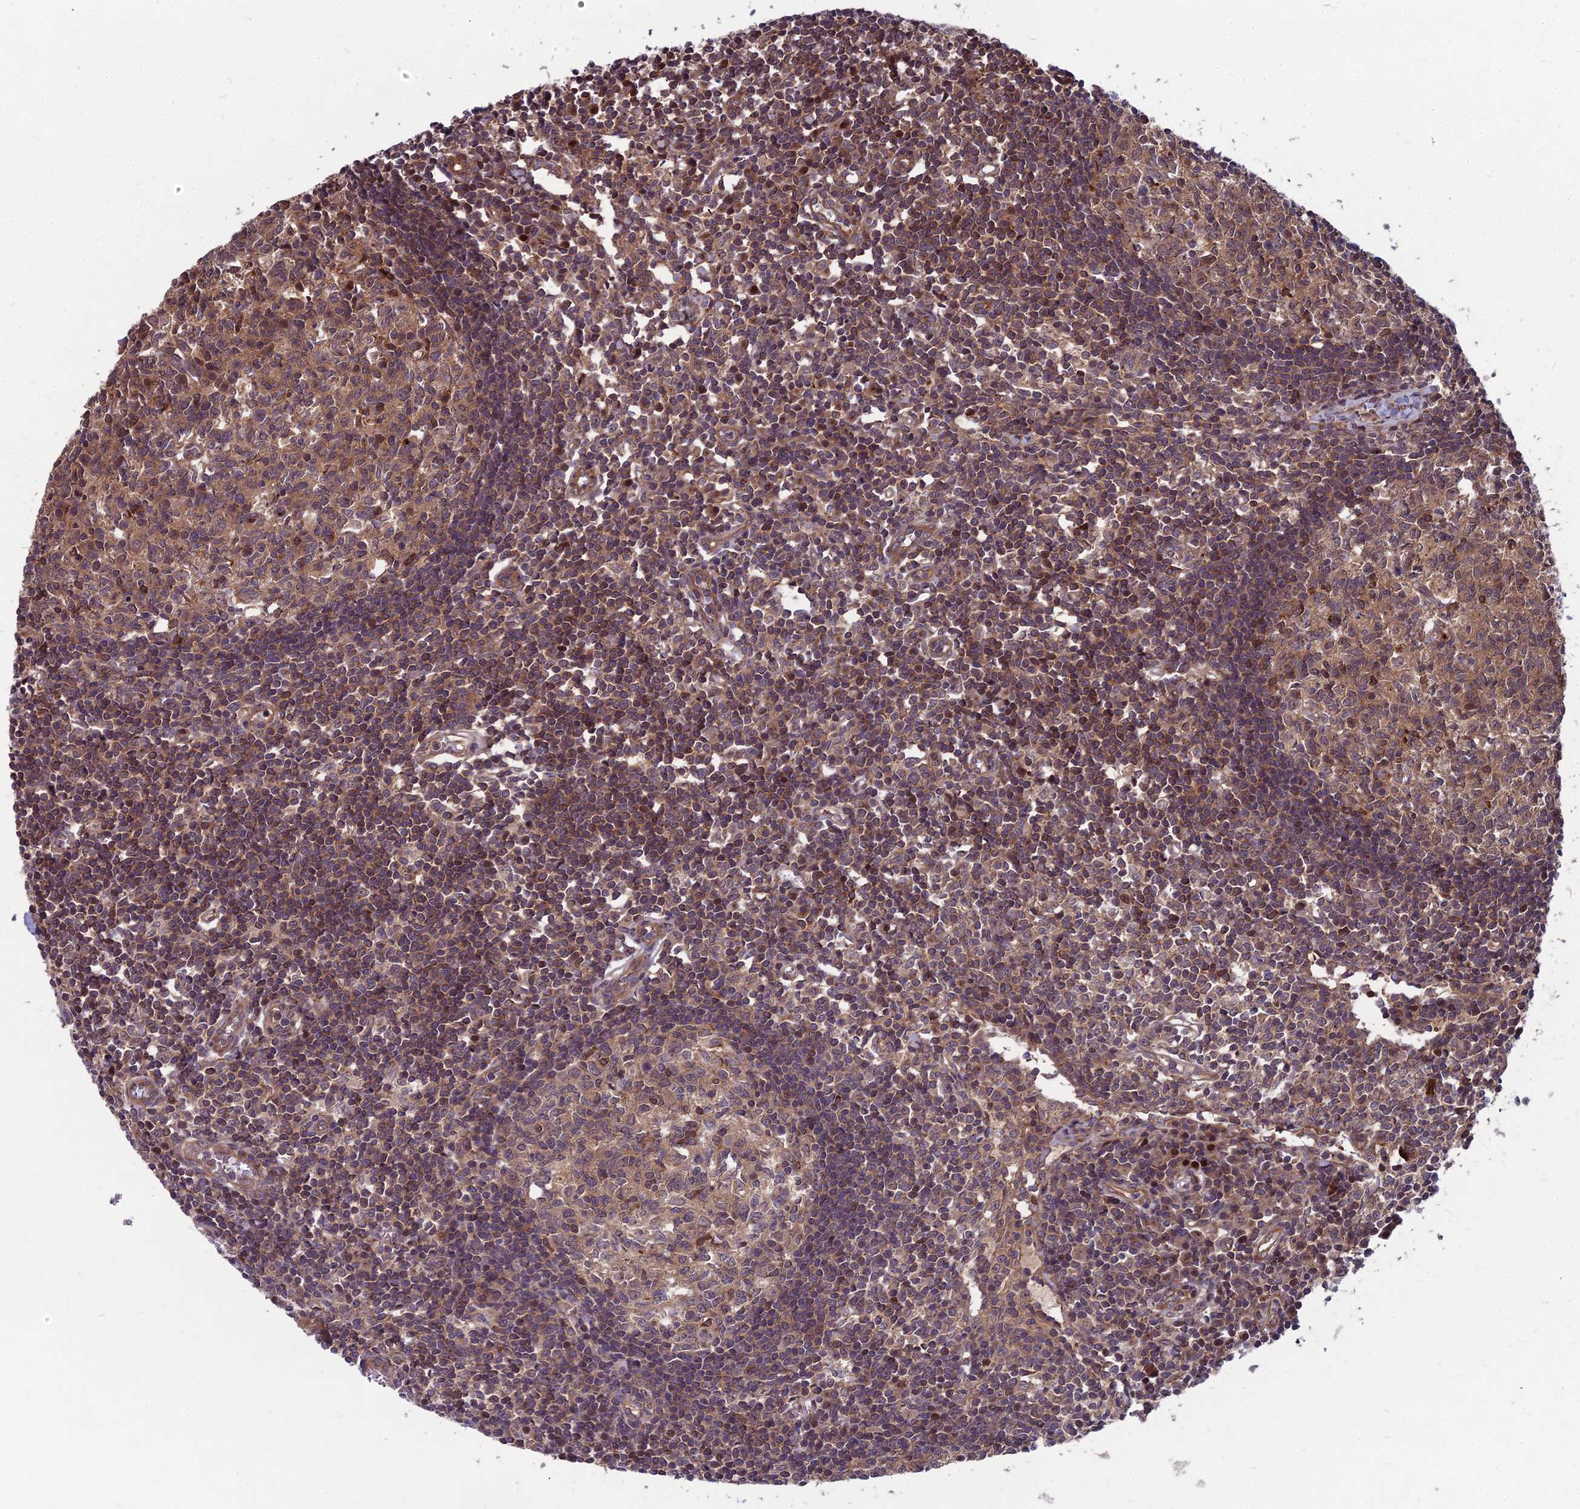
{"staining": {"intensity": "moderate", "quantity": "25%-75%", "location": "cytoplasmic/membranous"}, "tissue": "lymph node", "cell_type": "Germinal center cells", "image_type": "normal", "snomed": [{"axis": "morphology", "description": "Normal tissue, NOS"}, {"axis": "topography", "description": "Lymph node"}], "caption": "Lymph node stained with IHC demonstrates moderate cytoplasmic/membranous positivity in about 25%-75% of germinal center cells.", "gene": "MFSD8", "patient": {"sex": "female", "age": 55}}